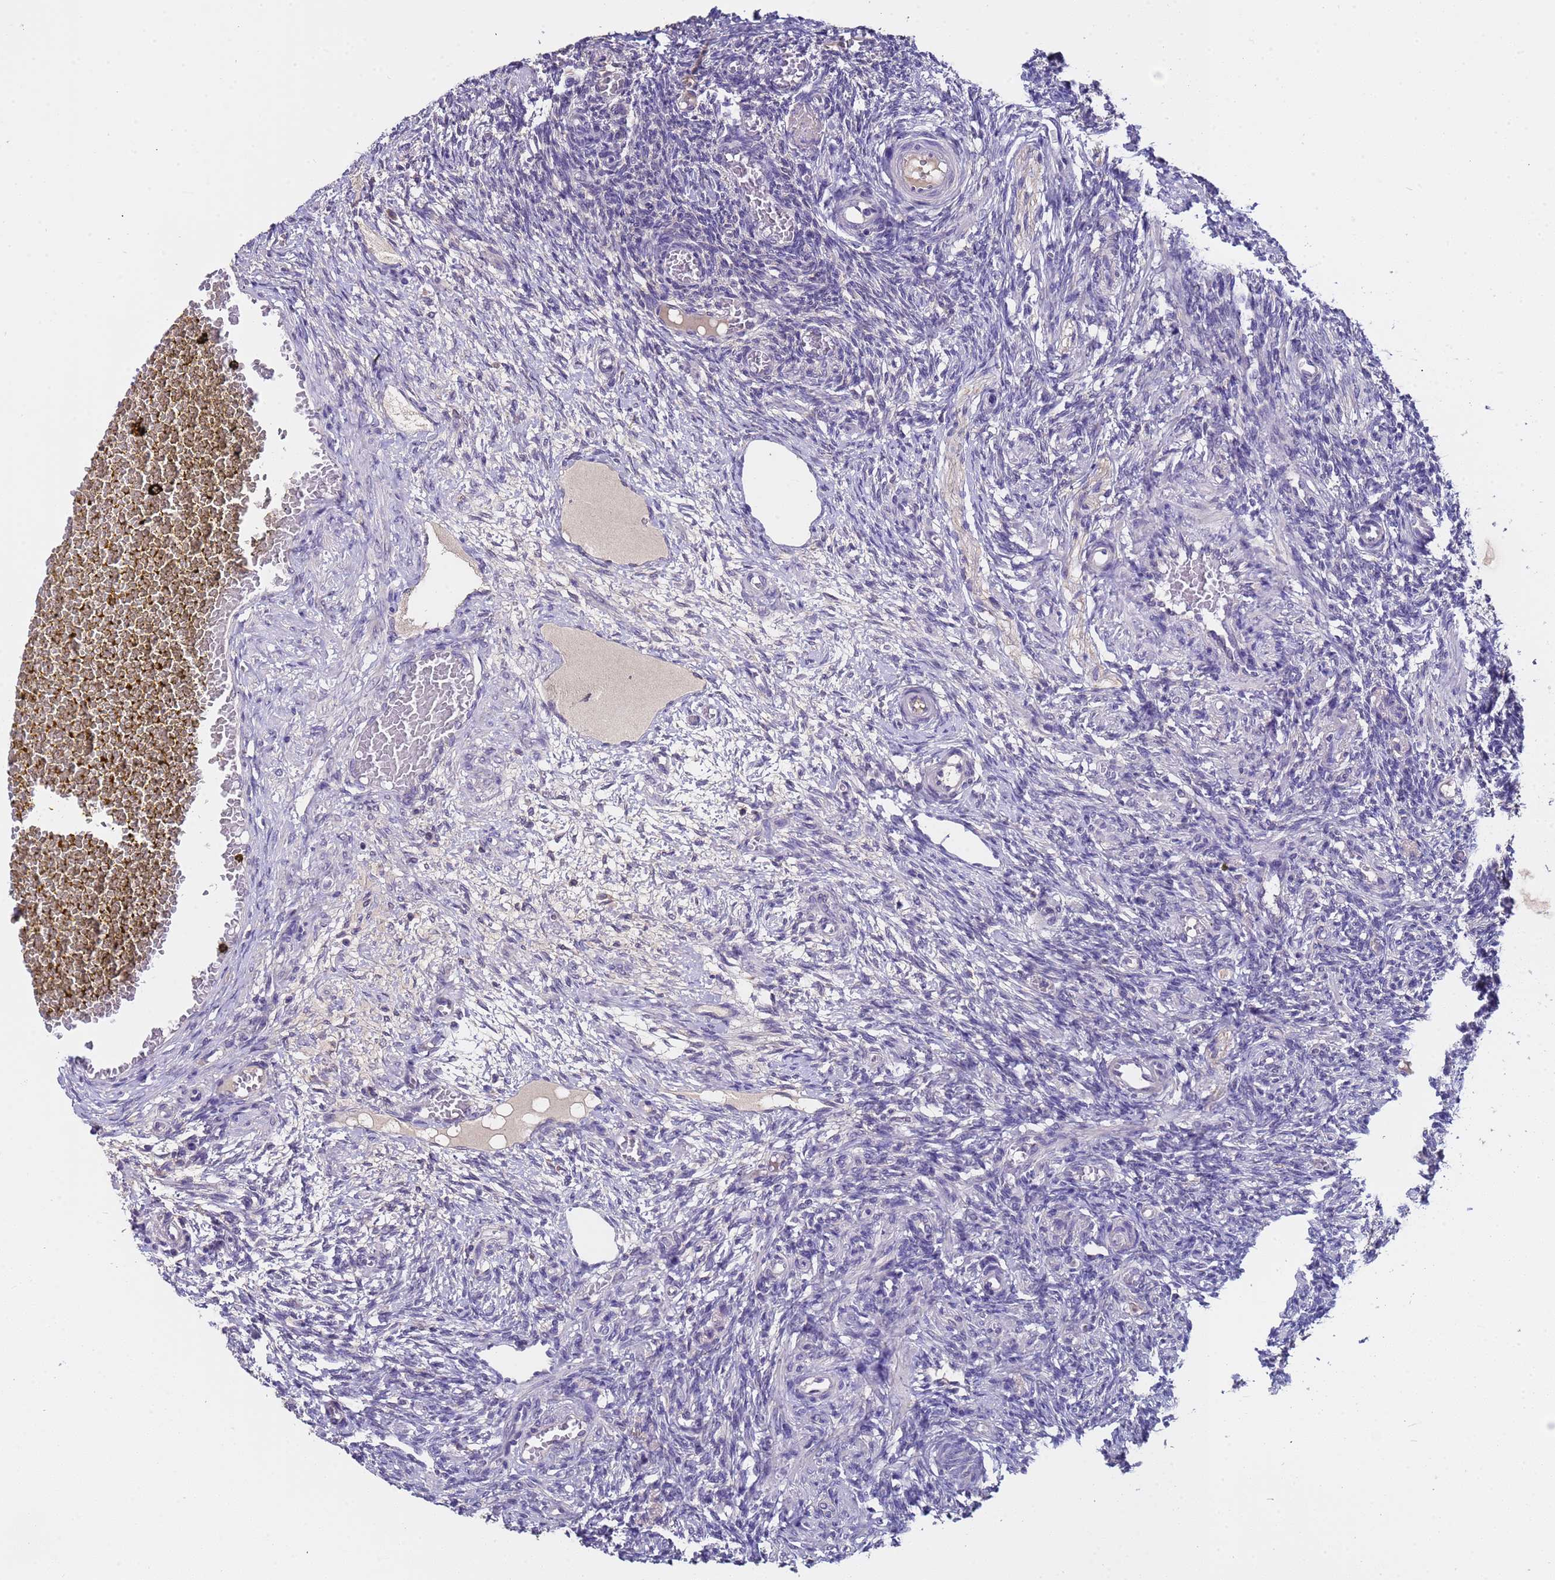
{"staining": {"intensity": "negative", "quantity": "none", "location": "none"}, "tissue": "ovary", "cell_type": "Ovarian stroma cells", "image_type": "normal", "snomed": [{"axis": "morphology", "description": "Normal tissue, NOS"}, {"axis": "topography", "description": "Ovary"}], "caption": "Immunohistochemical staining of unremarkable human ovary reveals no significant expression in ovarian stroma cells. Brightfield microscopy of immunohistochemistry stained with DAB (3,3'-diaminobenzidine) (brown) and hematoxylin (blue), captured at high magnification.", "gene": "ZNF248", "patient": {"sex": "female", "age": 27}}